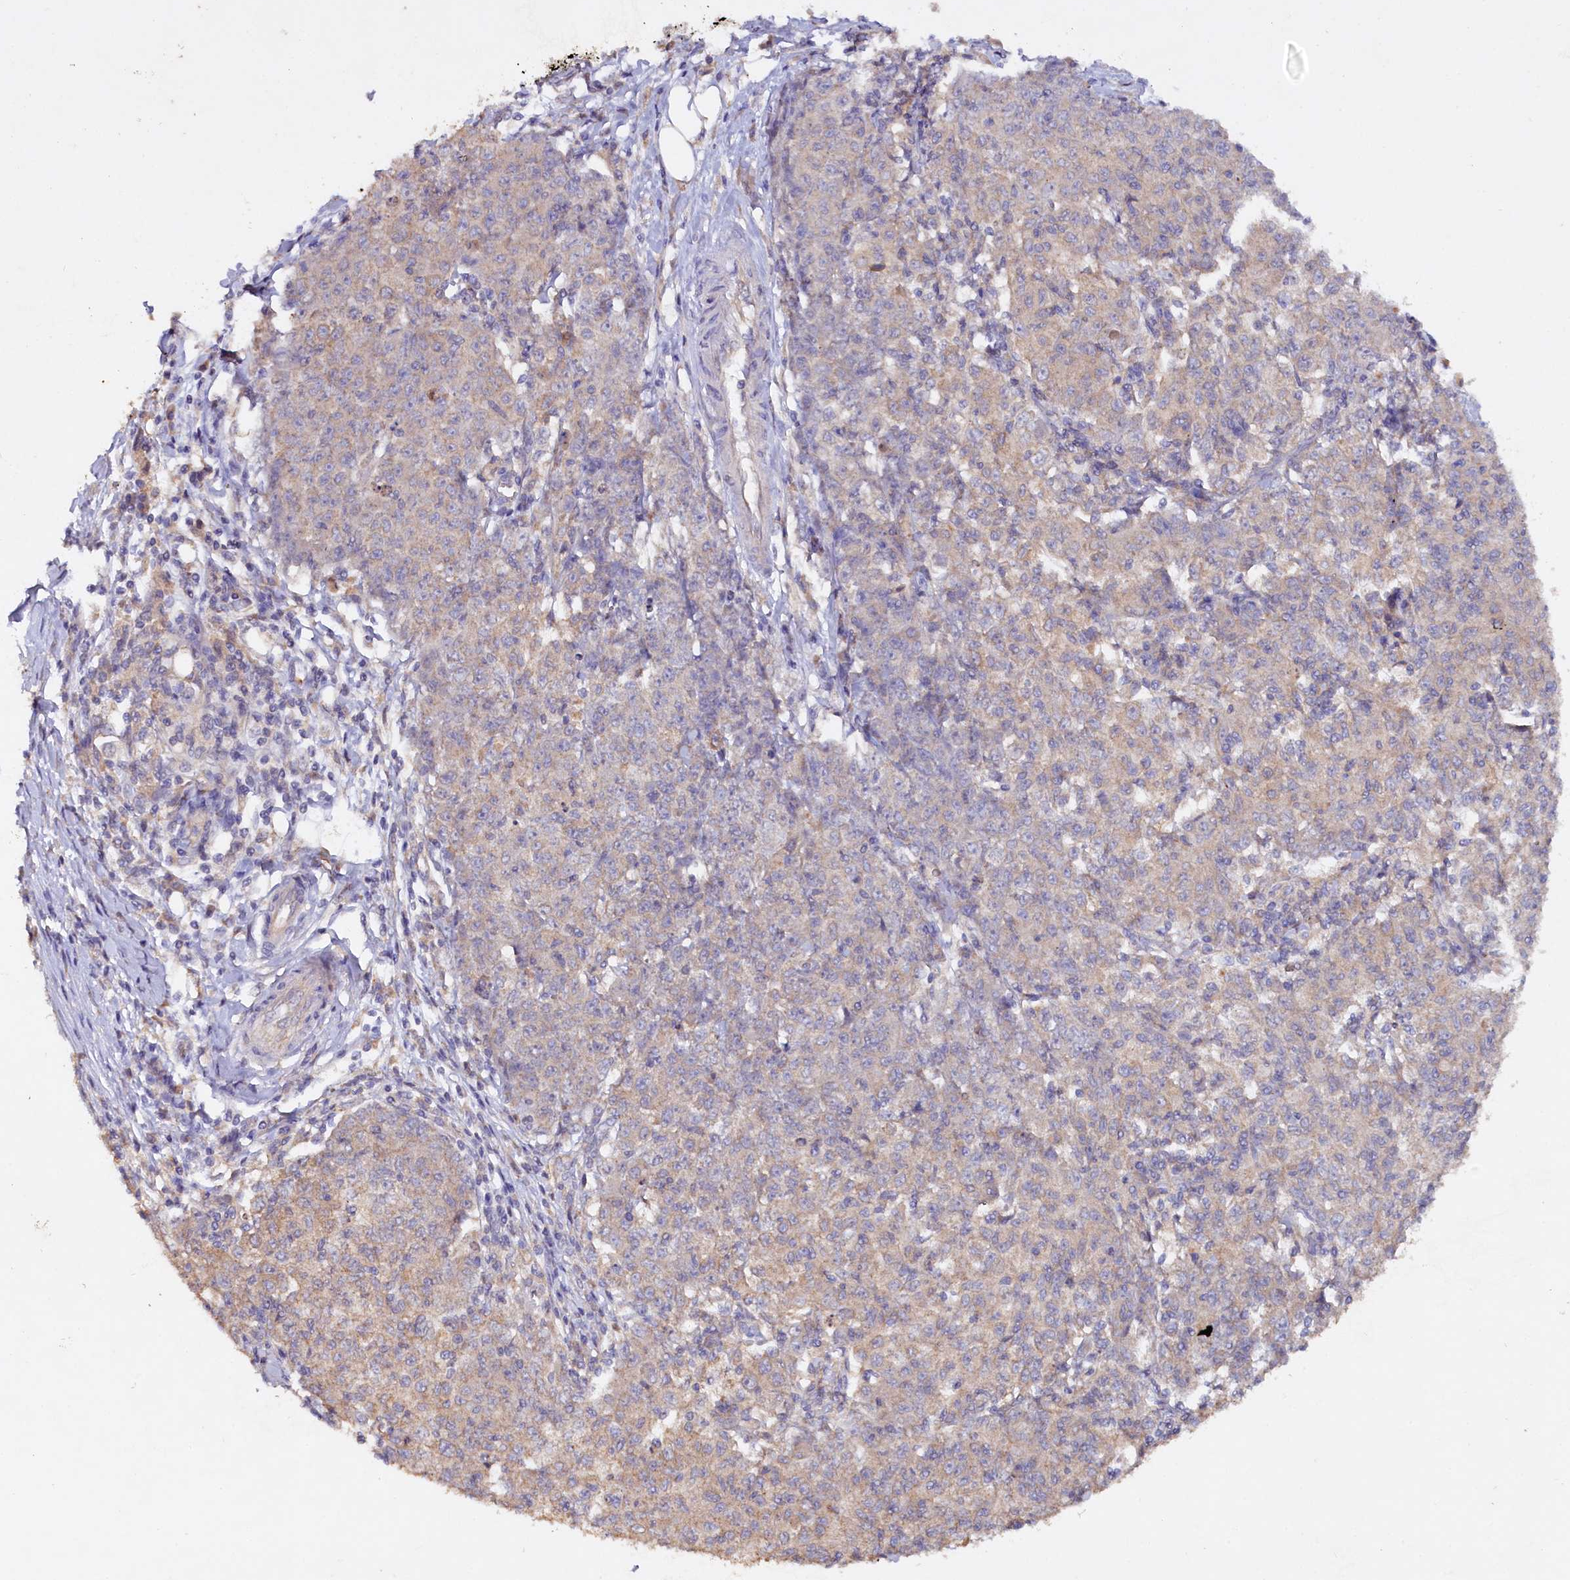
{"staining": {"intensity": "weak", "quantity": "<25%", "location": "cytoplasmic/membranous"}, "tissue": "ovarian cancer", "cell_type": "Tumor cells", "image_type": "cancer", "snomed": [{"axis": "morphology", "description": "Carcinoma, endometroid"}, {"axis": "topography", "description": "Ovary"}], "caption": "This is an IHC micrograph of ovarian cancer. There is no staining in tumor cells.", "gene": "ETFBKMT", "patient": {"sex": "female", "age": 42}}